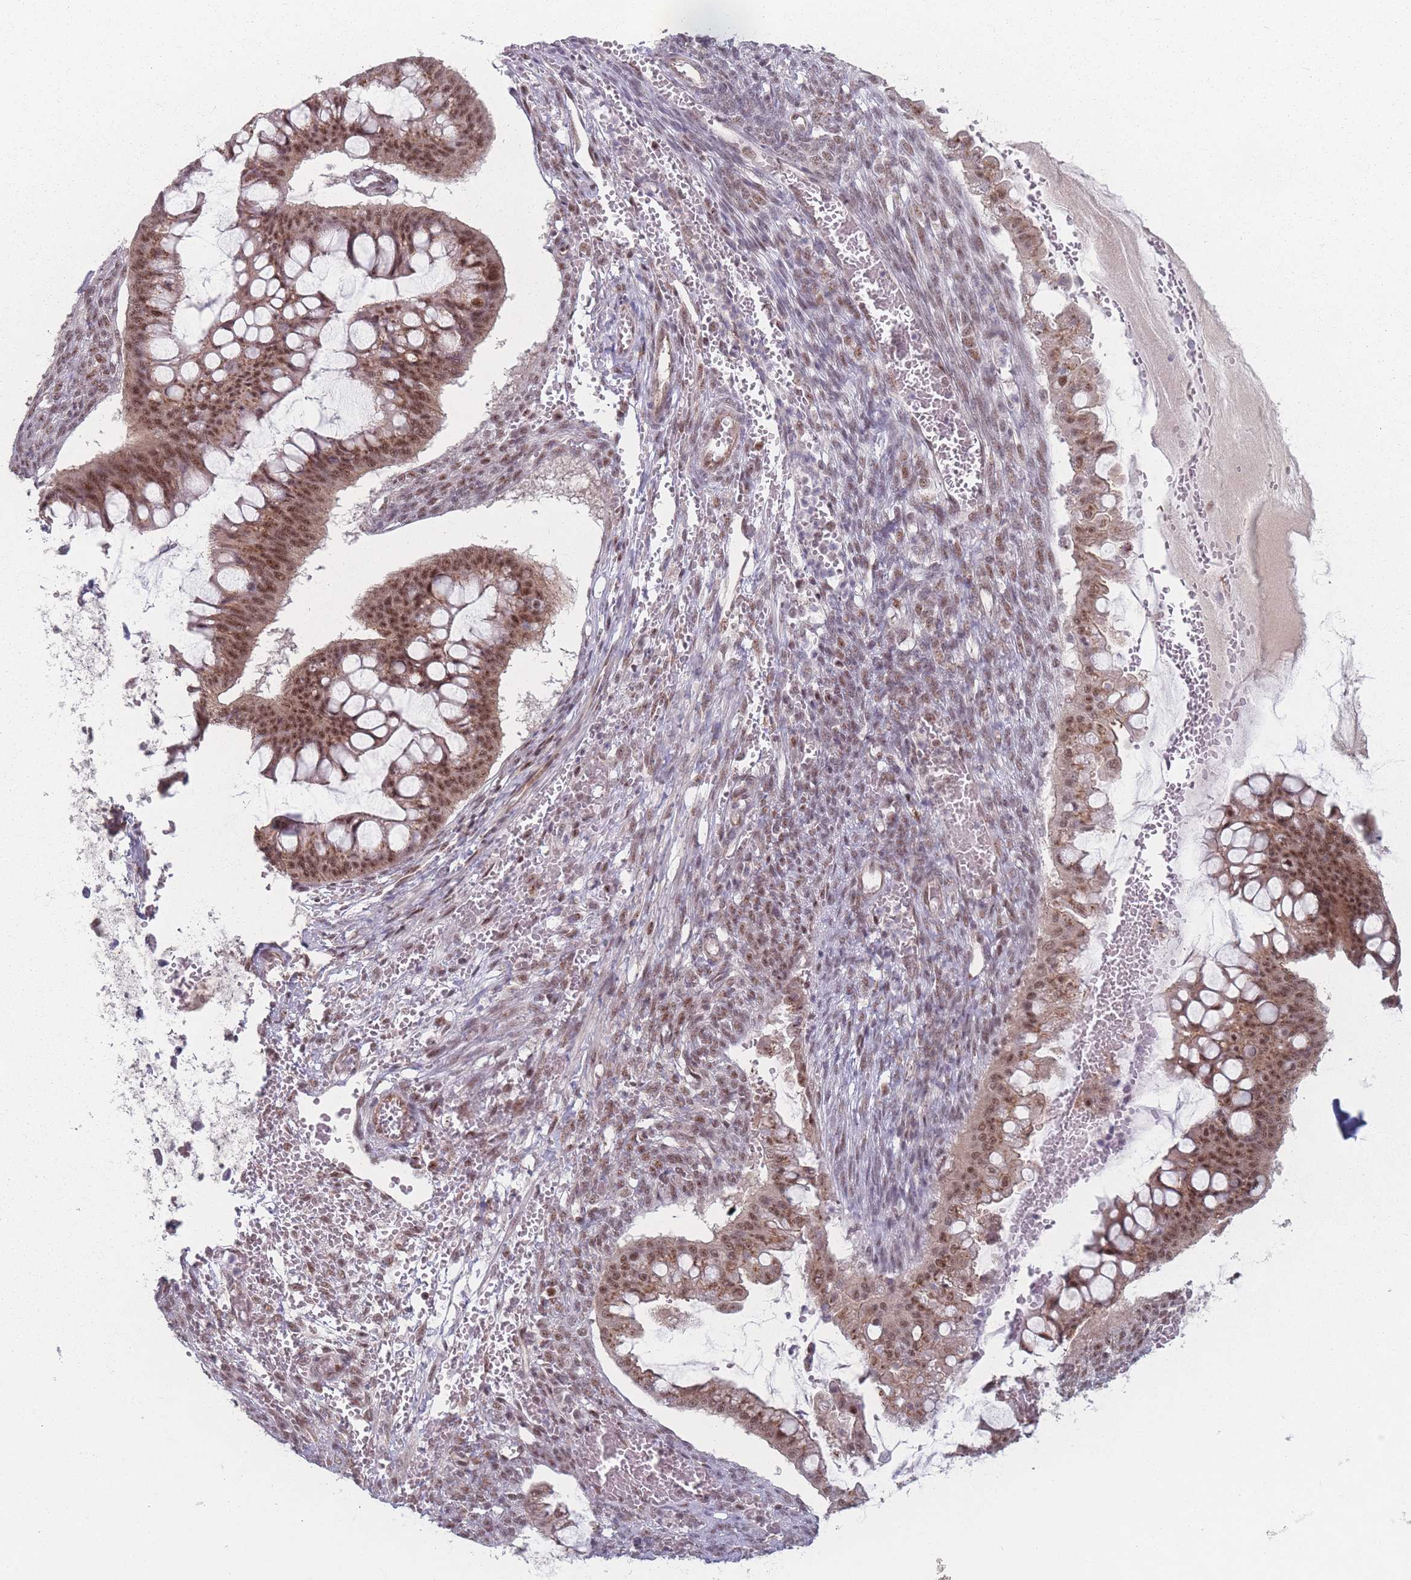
{"staining": {"intensity": "moderate", "quantity": ">75%", "location": "nuclear"}, "tissue": "ovarian cancer", "cell_type": "Tumor cells", "image_type": "cancer", "snomed": [{"axis": "morphology", "description": "Cystadenocarcinoma, mucinous, NOS"}, {"axis": "topography", "description": "Ovary"}], "caption": "Immunohistochemical staining of ovarian cancer shows moderate nuclear protein expression in approximately >75% of tumor cells.", "gene": "ZC3H14", "patient": {"sex": "female", "age": 73}}